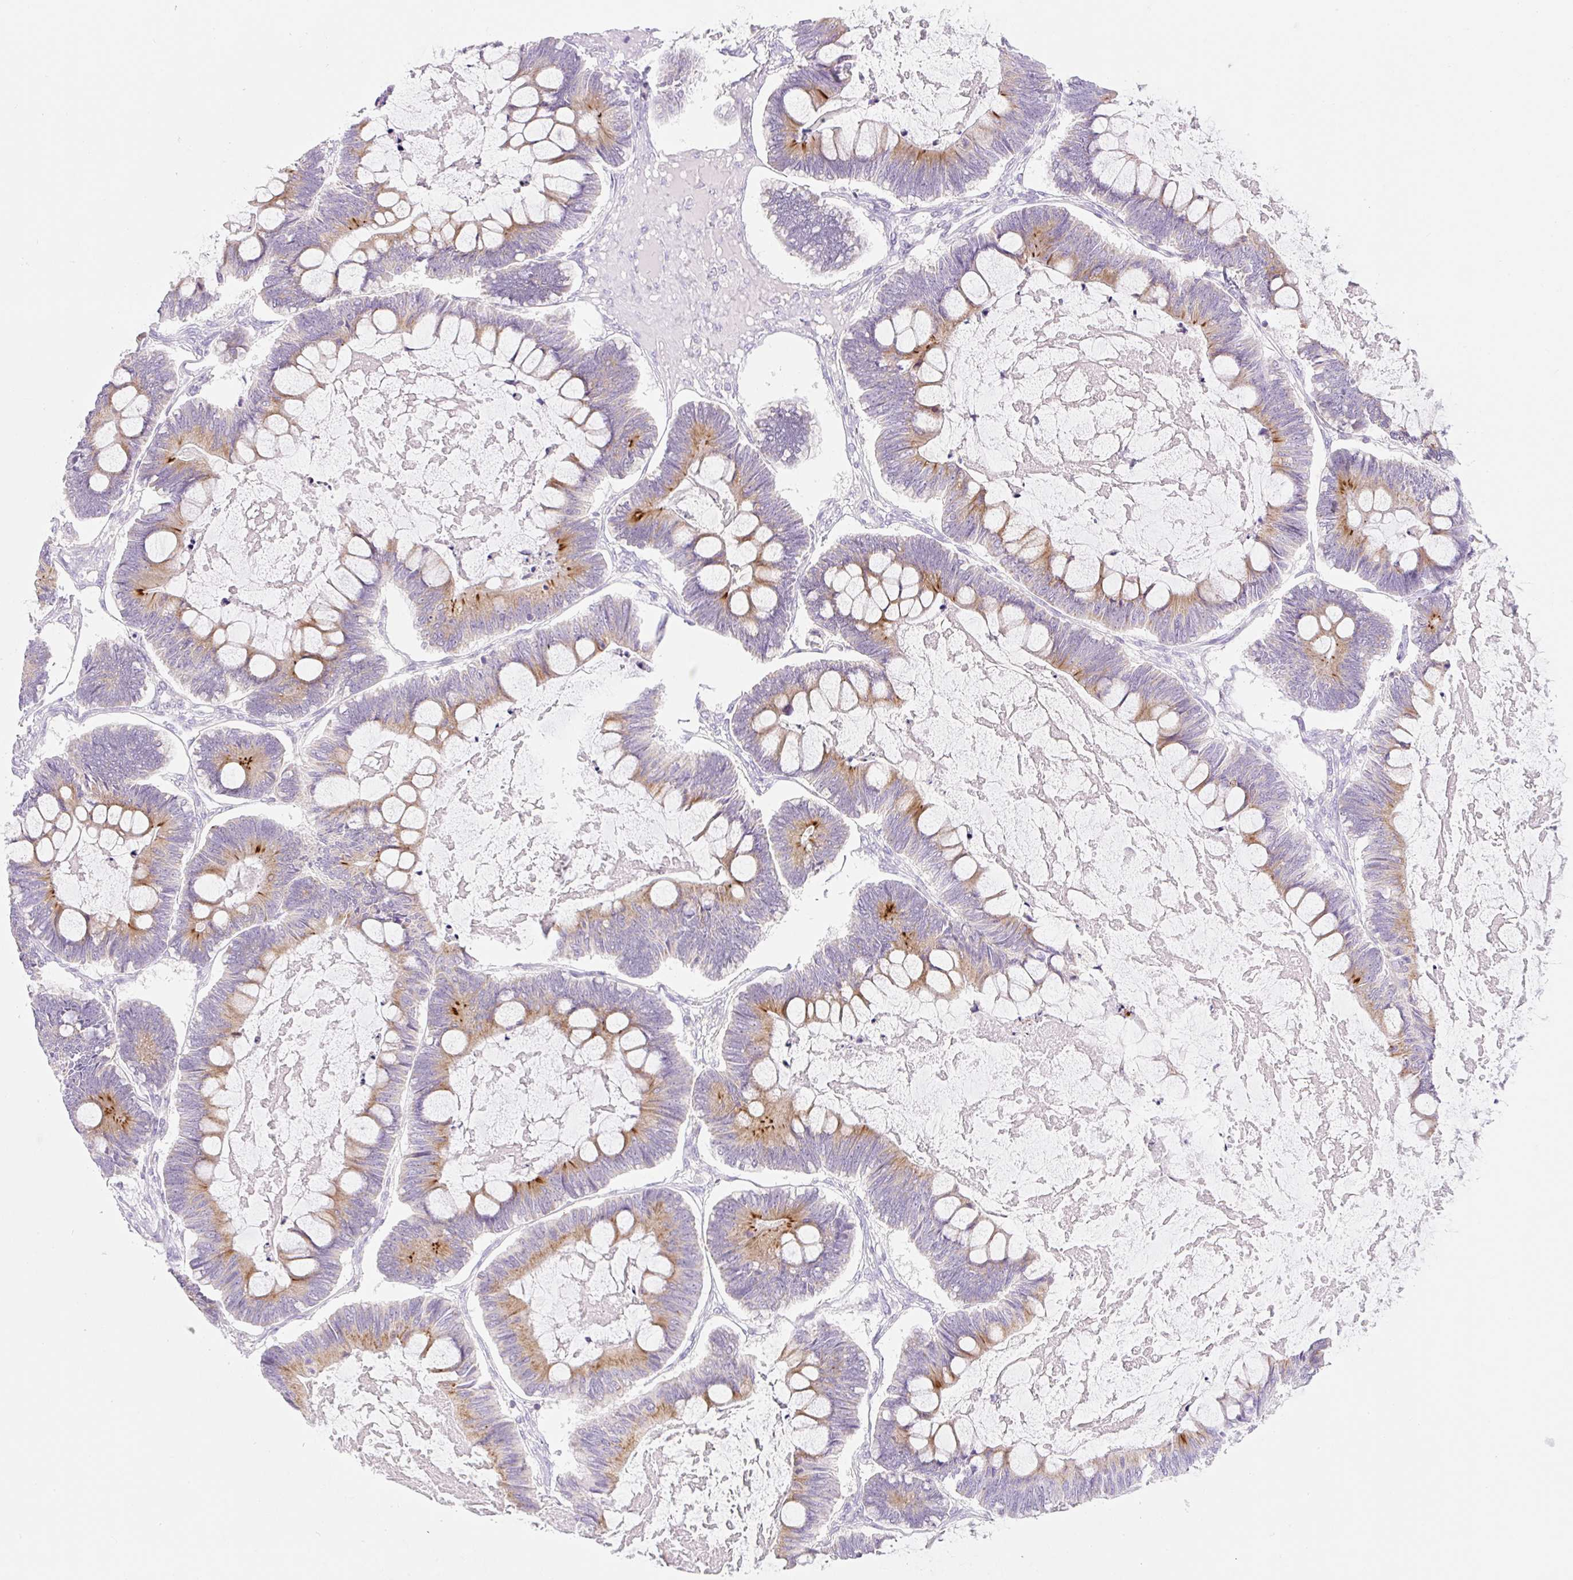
{"staining": {"intensity": "moderate", "quantity": ">75%", "location": "cytoplasmic/membranous"}, "tissue": "ovarian cancer", "cell_type": "Tumor cells", "image_type": "cancer", "snomed": [{"axis": "morphology", "description": "Cystadenocarcinoma, mucinous, NOS"}, {"axis": "topography", "description": "Ovary"}], "caption": "This is an image of immunohistochemistry staining of ovarian cancer (mucinous cystadenocarcinoma), which shows moderate positivity in the cytoplasmic/membranous of tumor cells.", "gene": "FOCAD", "patient": {"sex": "female", "age": 61}}